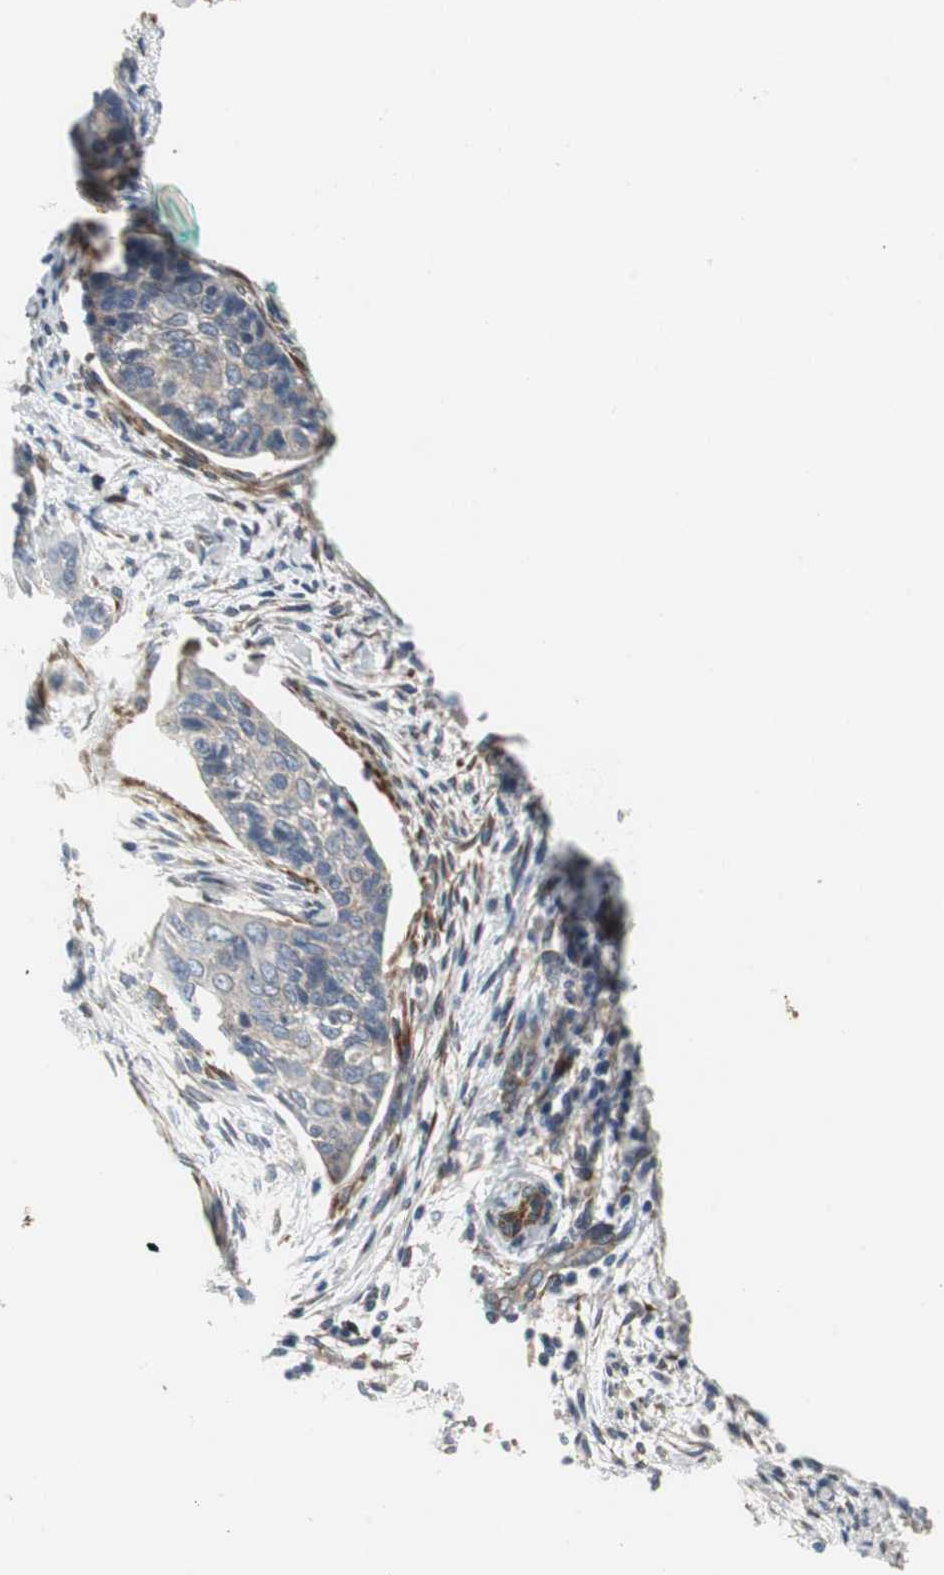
{"staining": {"intensity": "weak", "quantity": "25%-75%", "location": "cytoplasmic/membranous"}, "tissue": "cervical cancer", "cell_type": "Tumor cells", "image_type": "cancer", "snomed": [{"axis": "morphology", "description": "Squamous cell carcinoma, NOS"}, {"axis": "topography", "description": "Cervix"}], "caption": "Weak cytoplasmic/membranous expression for a protein is appreciated in about 25%-75% of tumor cells of cervical squamous cell carcinoma using IHC.", "gene": "ISCU", "patient": {"sex": "female", "age": 33}}